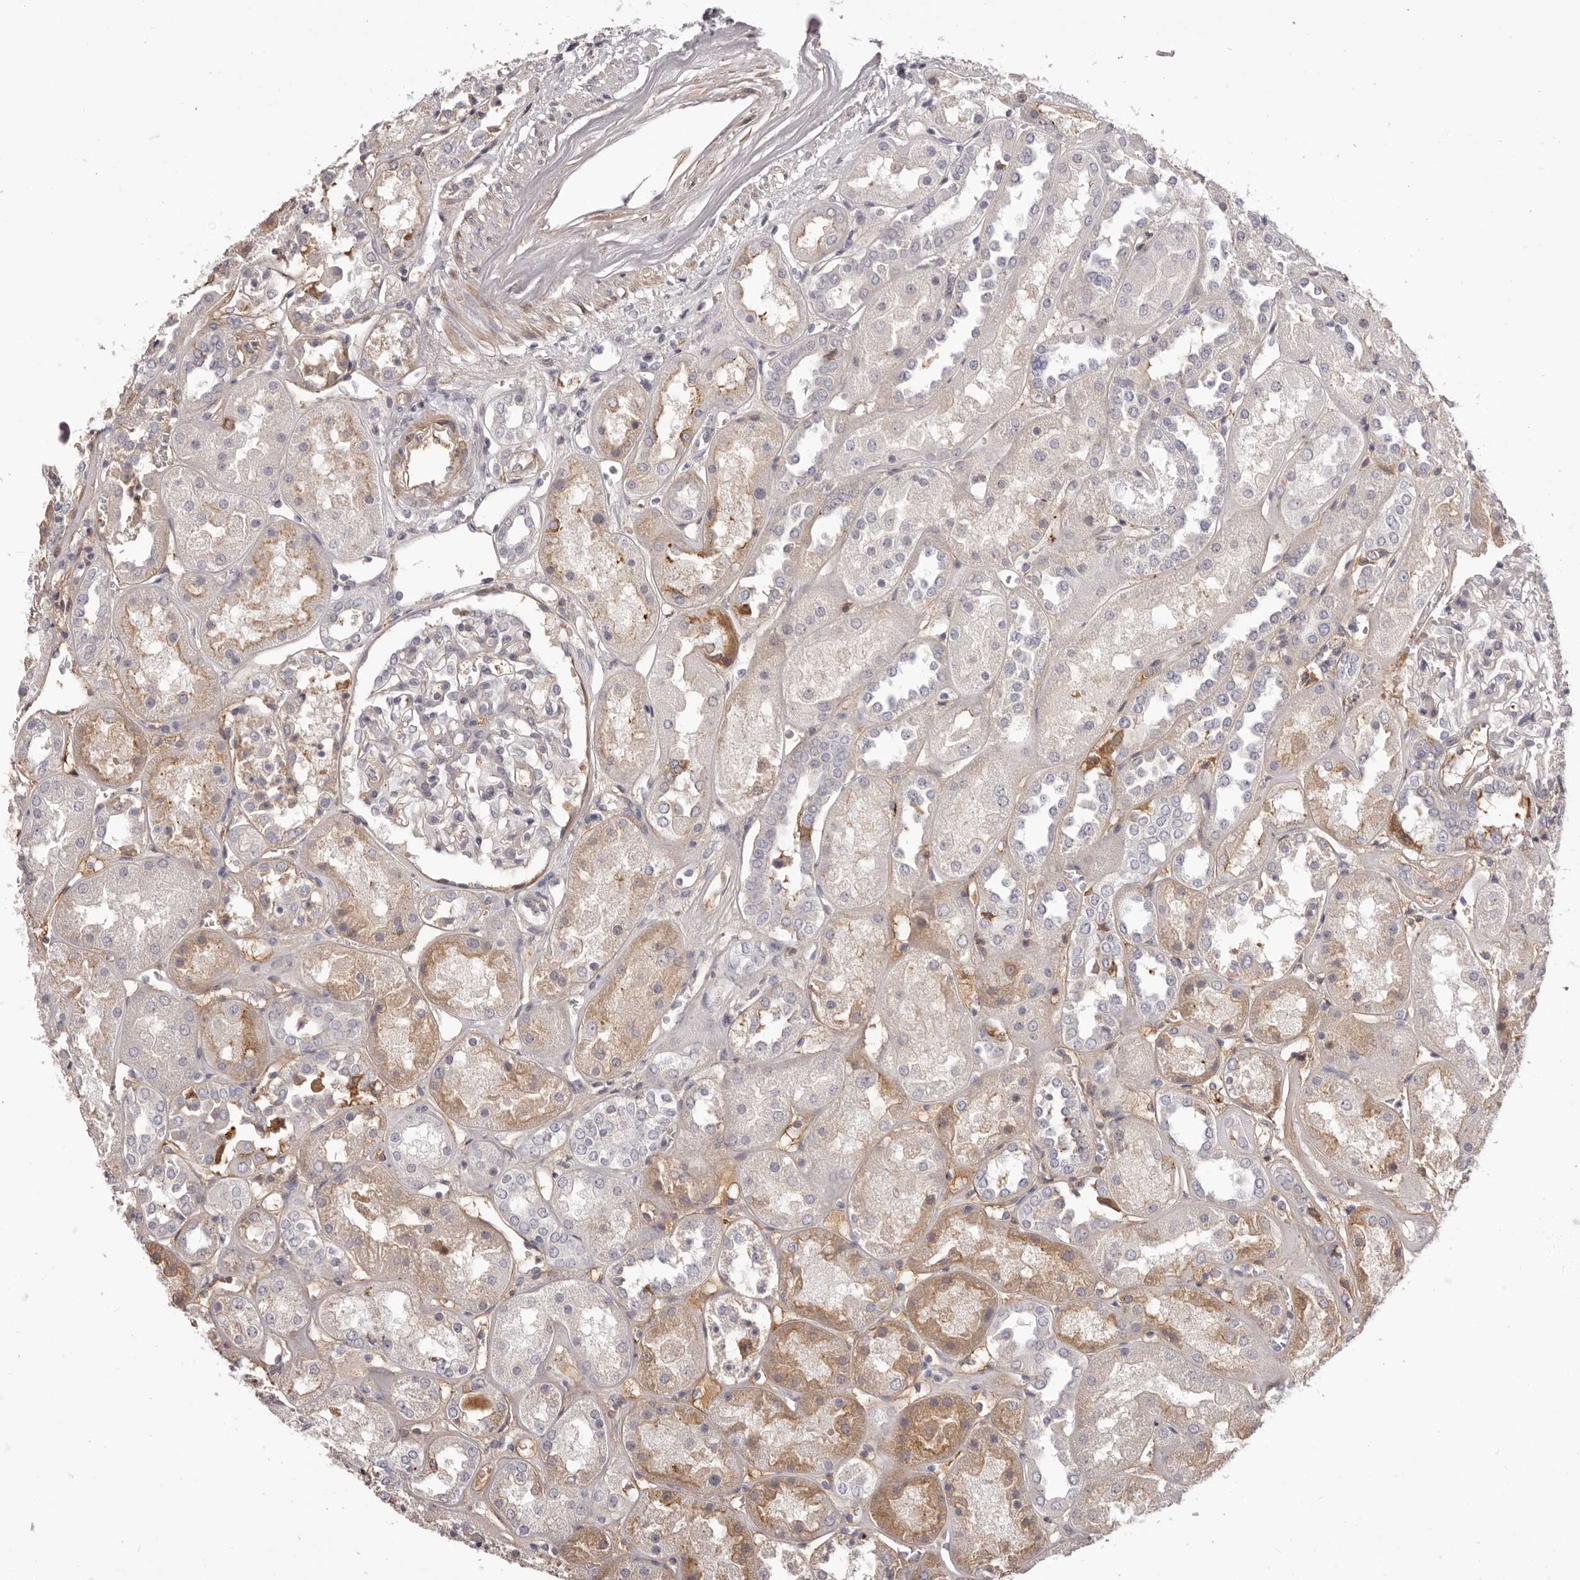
{"staining": {"intensity": "weak", "quantity": "25%-75%", "location": "cytoplasmic/membranous"}, "tissue": "kidney", "cell_type": "Cells in glomeruli", "image_type": "normal", "snomed": [{"axis": "morphology", "description": "Normal tissue, NOS"}, {"axis": "topography", "description": "Kidney"}], "caption": "An image of human kidney stained for a protein reveals weak cytoplasmic/membranous brown staining in cells in glomeruli.", "gene": "OTUD3", "patient": {"sex": "male", "age": 70}}